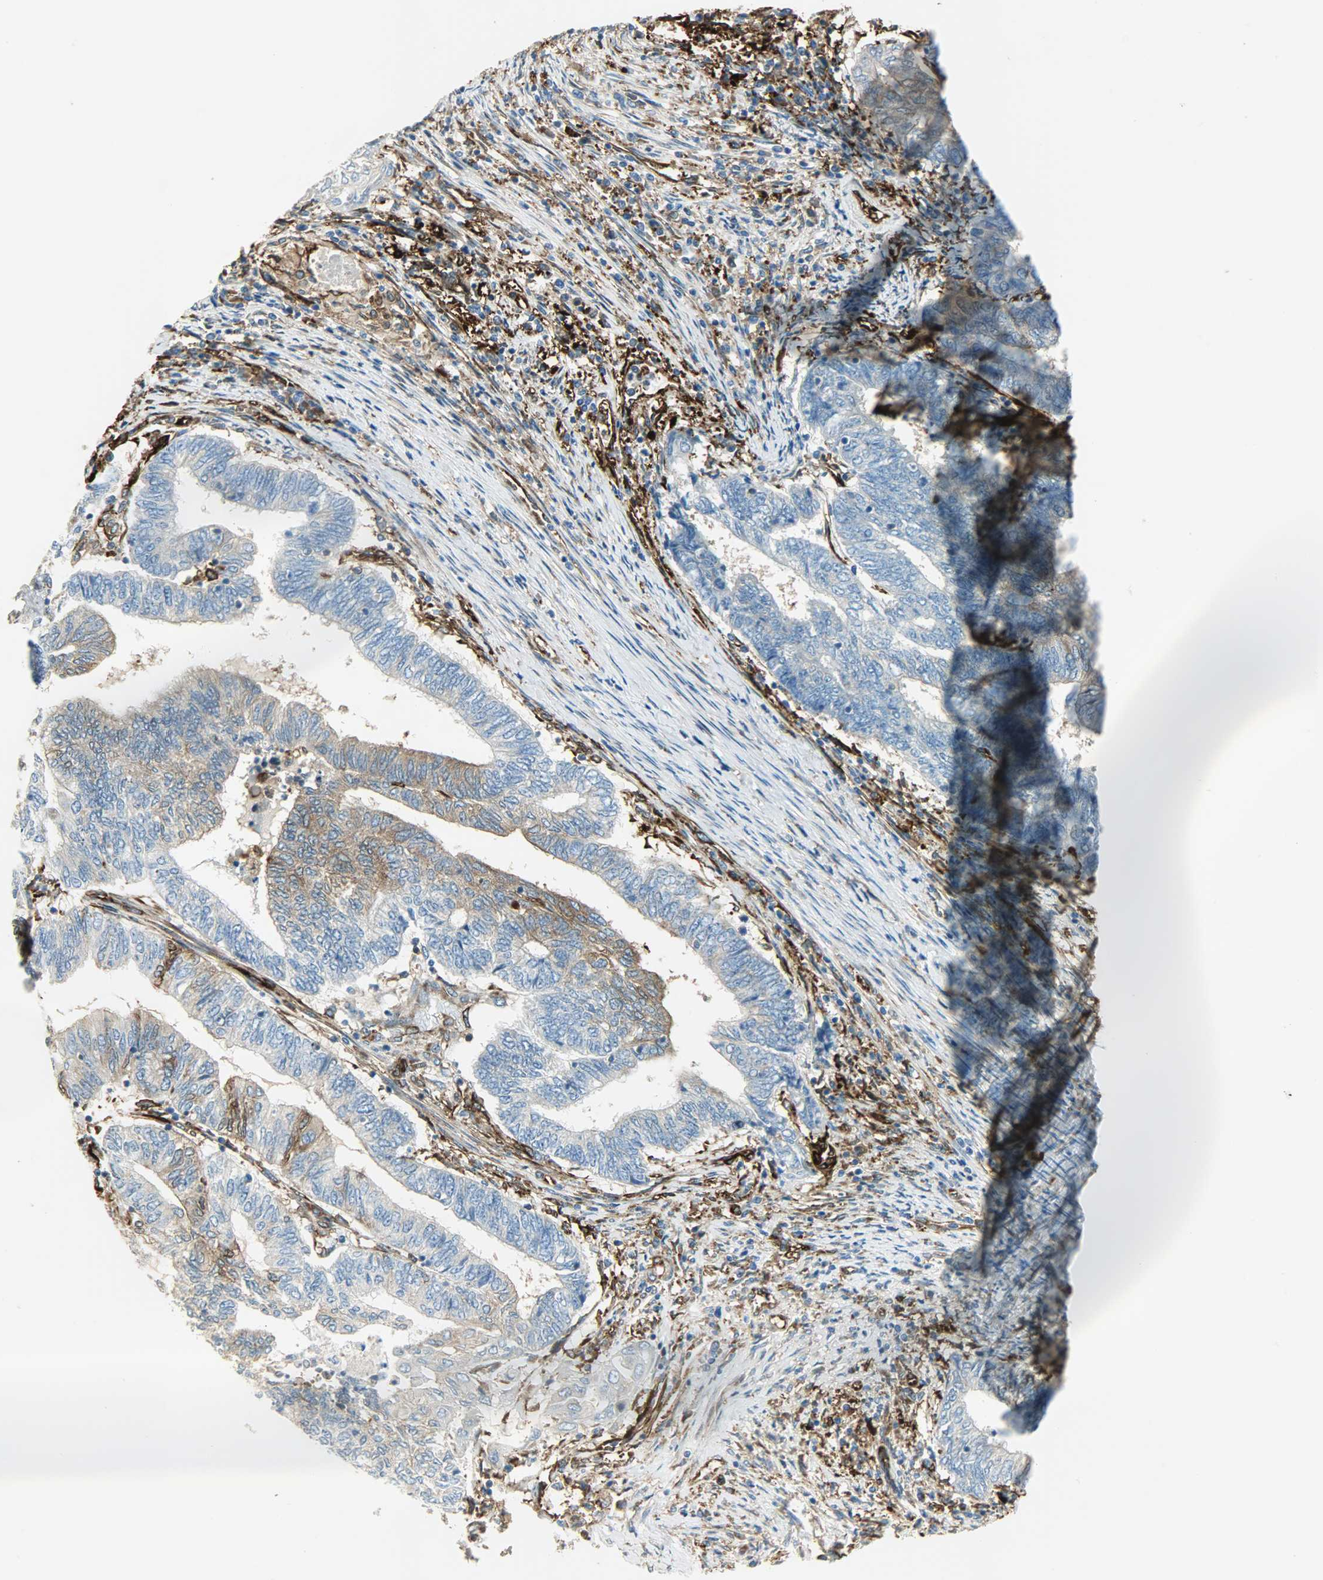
{"staining": {"intensity": "moderate", "quantity": "<25%", "location": "cytoplasmic/membranous"}, "tissue": "endometrial cancer", "cell_type": "Tumor cells", "image_type": "cancer", "snomed": [{"axis": "morphology", "description": "Adenocarcinoma, NOS"}, {"axis": "topography", "description": "Uterus"}, {"axis": "topography", "description": "Endometrium"}], "caption": "Tumor cells reveal low levels of moderate cytoplasmic/membranous positivity in approximately <25% of cells in human adenocarcinoma (endometrial).", "gene": "WARS1", "patient": {"sex": "female", "age": 70}}